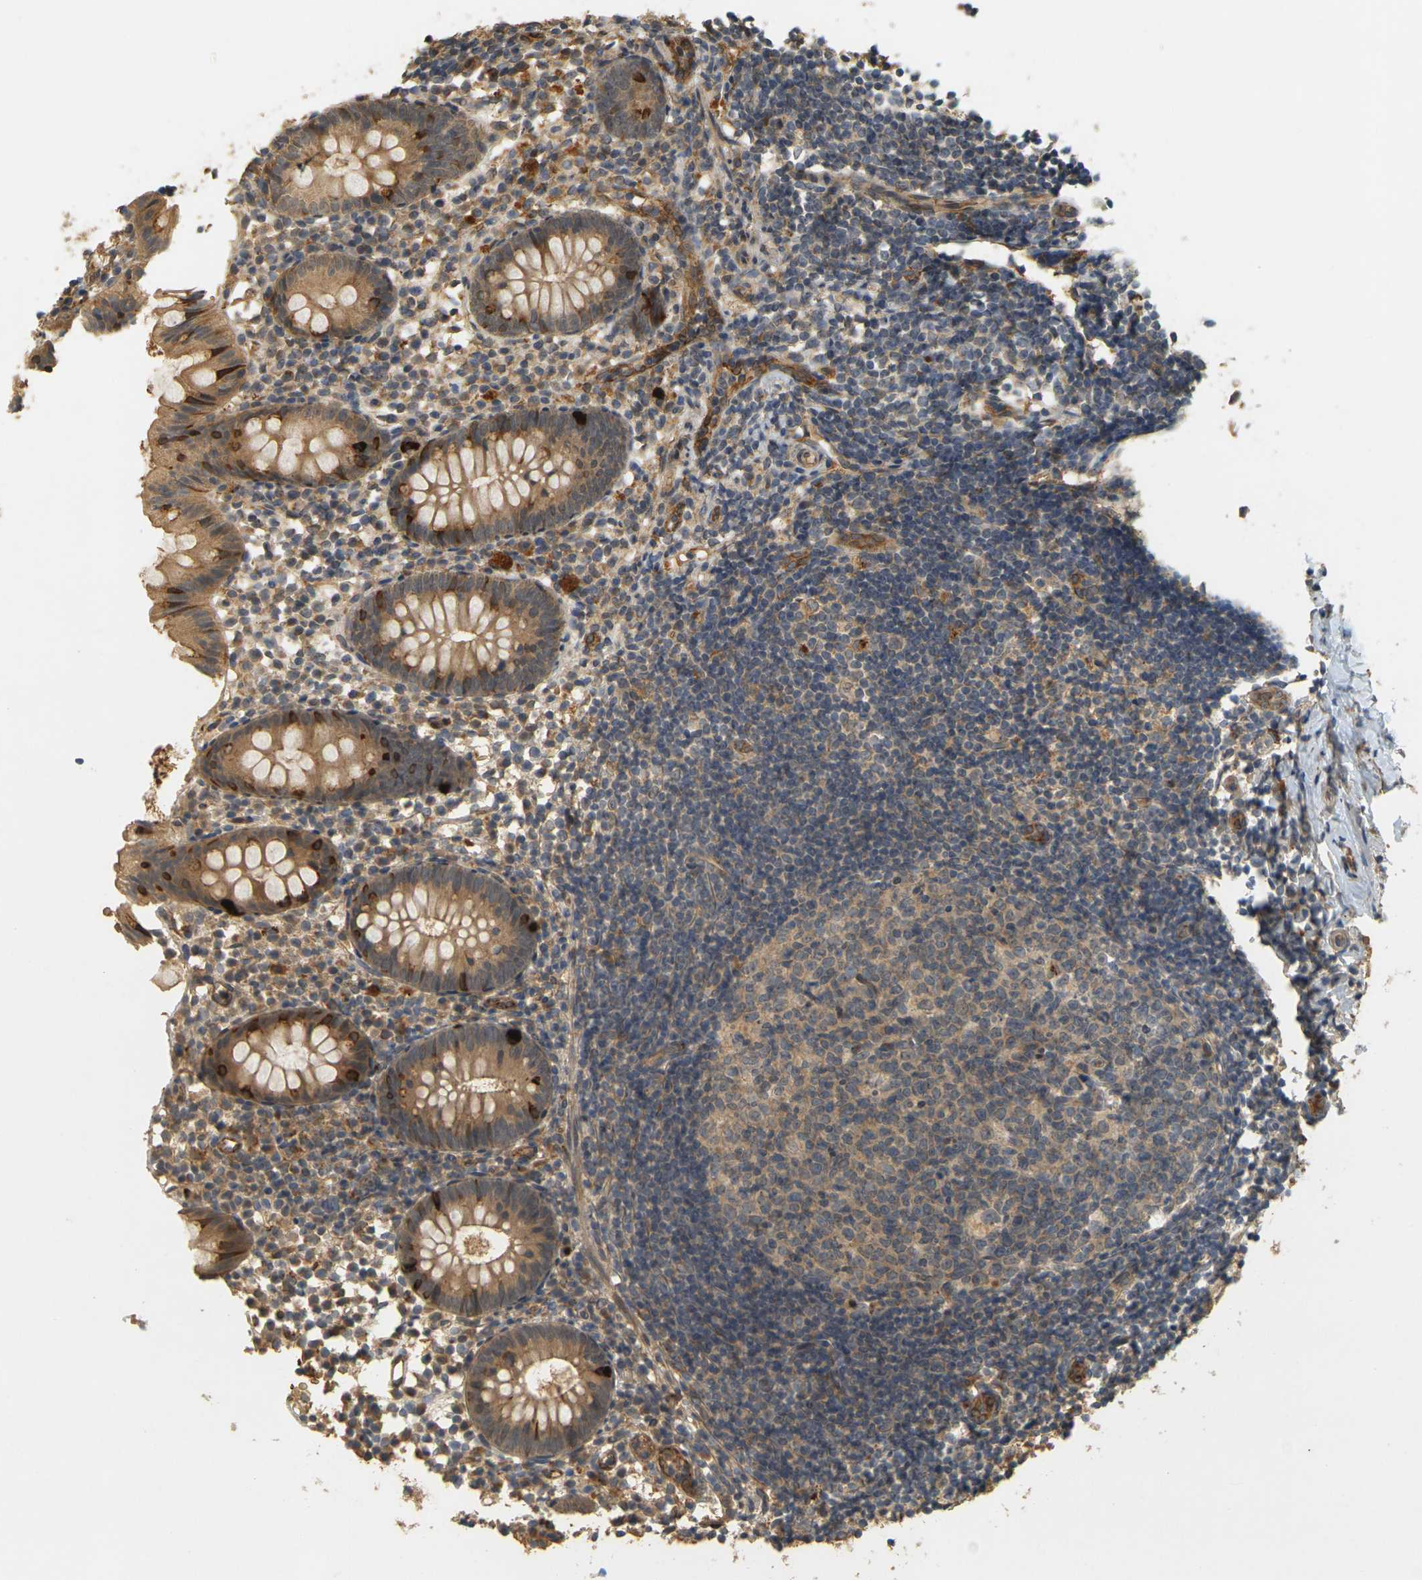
{"staining": {"intensity": "moderate", "quantity": ">75%", "location": "cytoplasmic/membranous"}, "tissue": "appendix", "cell_type": "Glandular cells", "image_type": "normal", "snomed": [{"axis": "morphology", "description": "Normal tissue, NOS"}, {"axis": "topography", "description": "Appendix"}], "caption": "Moderate cytoplasmic/membranous staining is present in about >75% of glandular cells in normal appendix.", "gene": "MEGF9", "patient": {"sex": "female", "age": 20}}